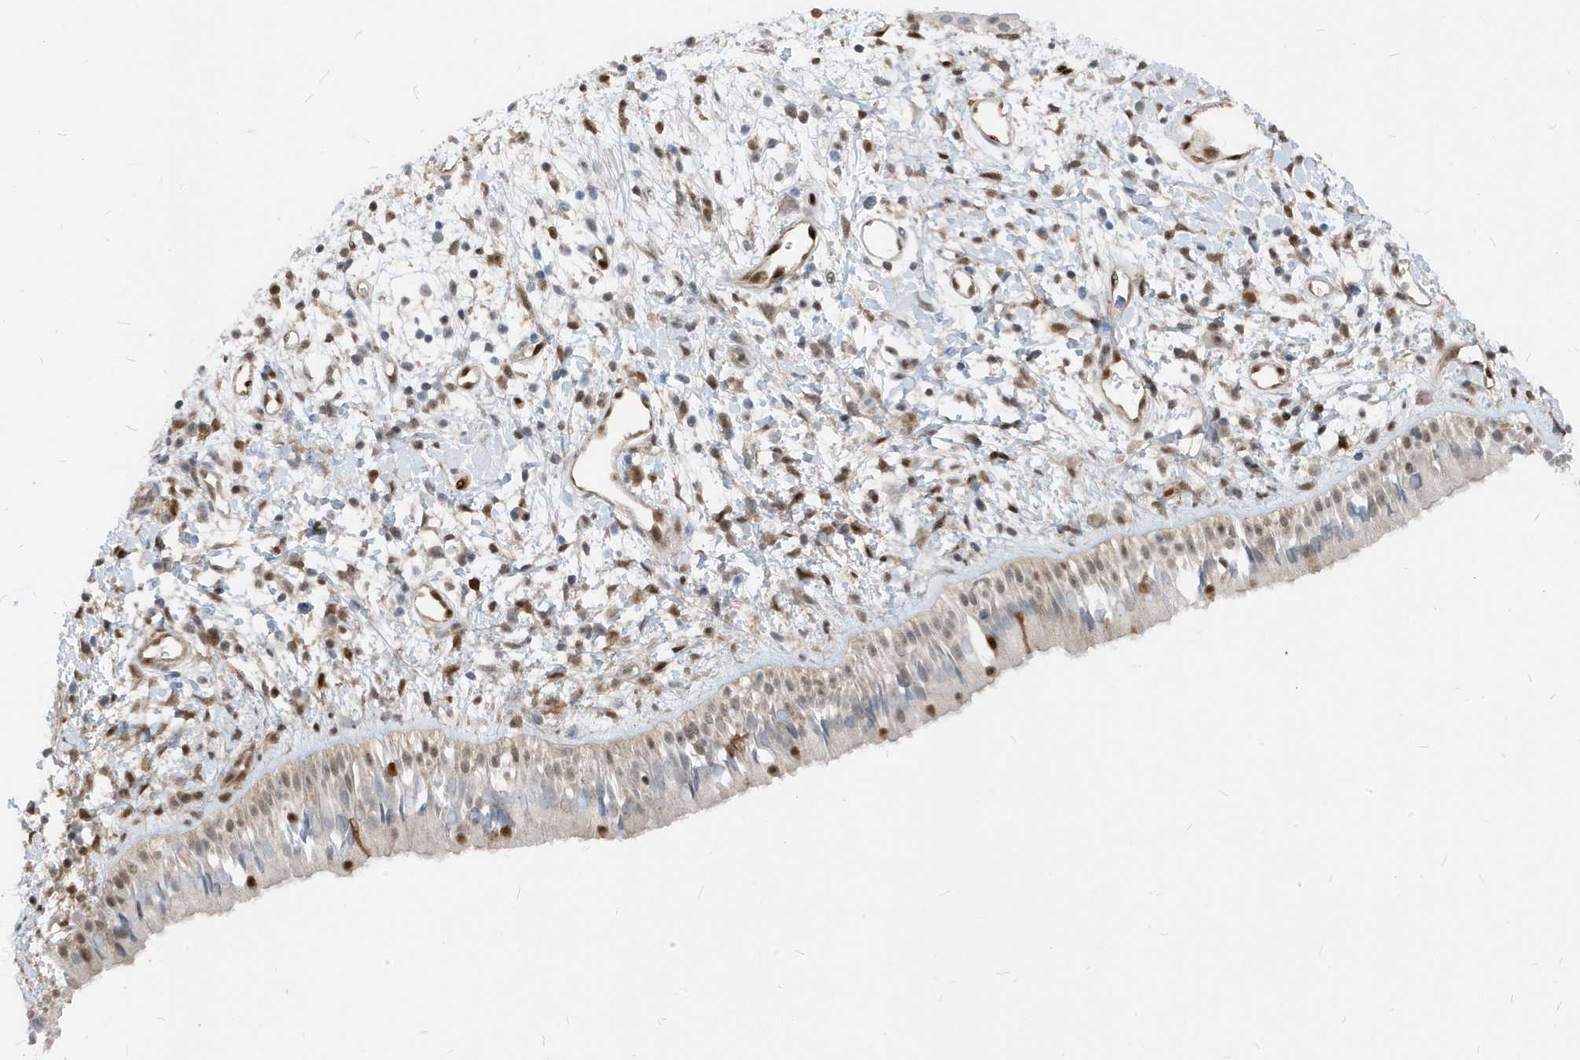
{"staining": {"intensity": "moderate", "quantity": "<25%", "location": "nuclear"}, "tissue": "nasopharynx", "cell_type": "Respiratory epithelial cells", "image_type": "normal", "snomed": [{"axis": "morphology", "description": "Normal tissue, NOS"}, {"axis": "topography", "description": "Nasopharynx"}], "caption": "DAB immunohistochemical staining of benign human nasopharynx shows moderate nuclear protein positivity in about <25% of respiratory epithelial cells.", "gene": "NCOA7", "patient": {"sex": "male", "age": 22}}